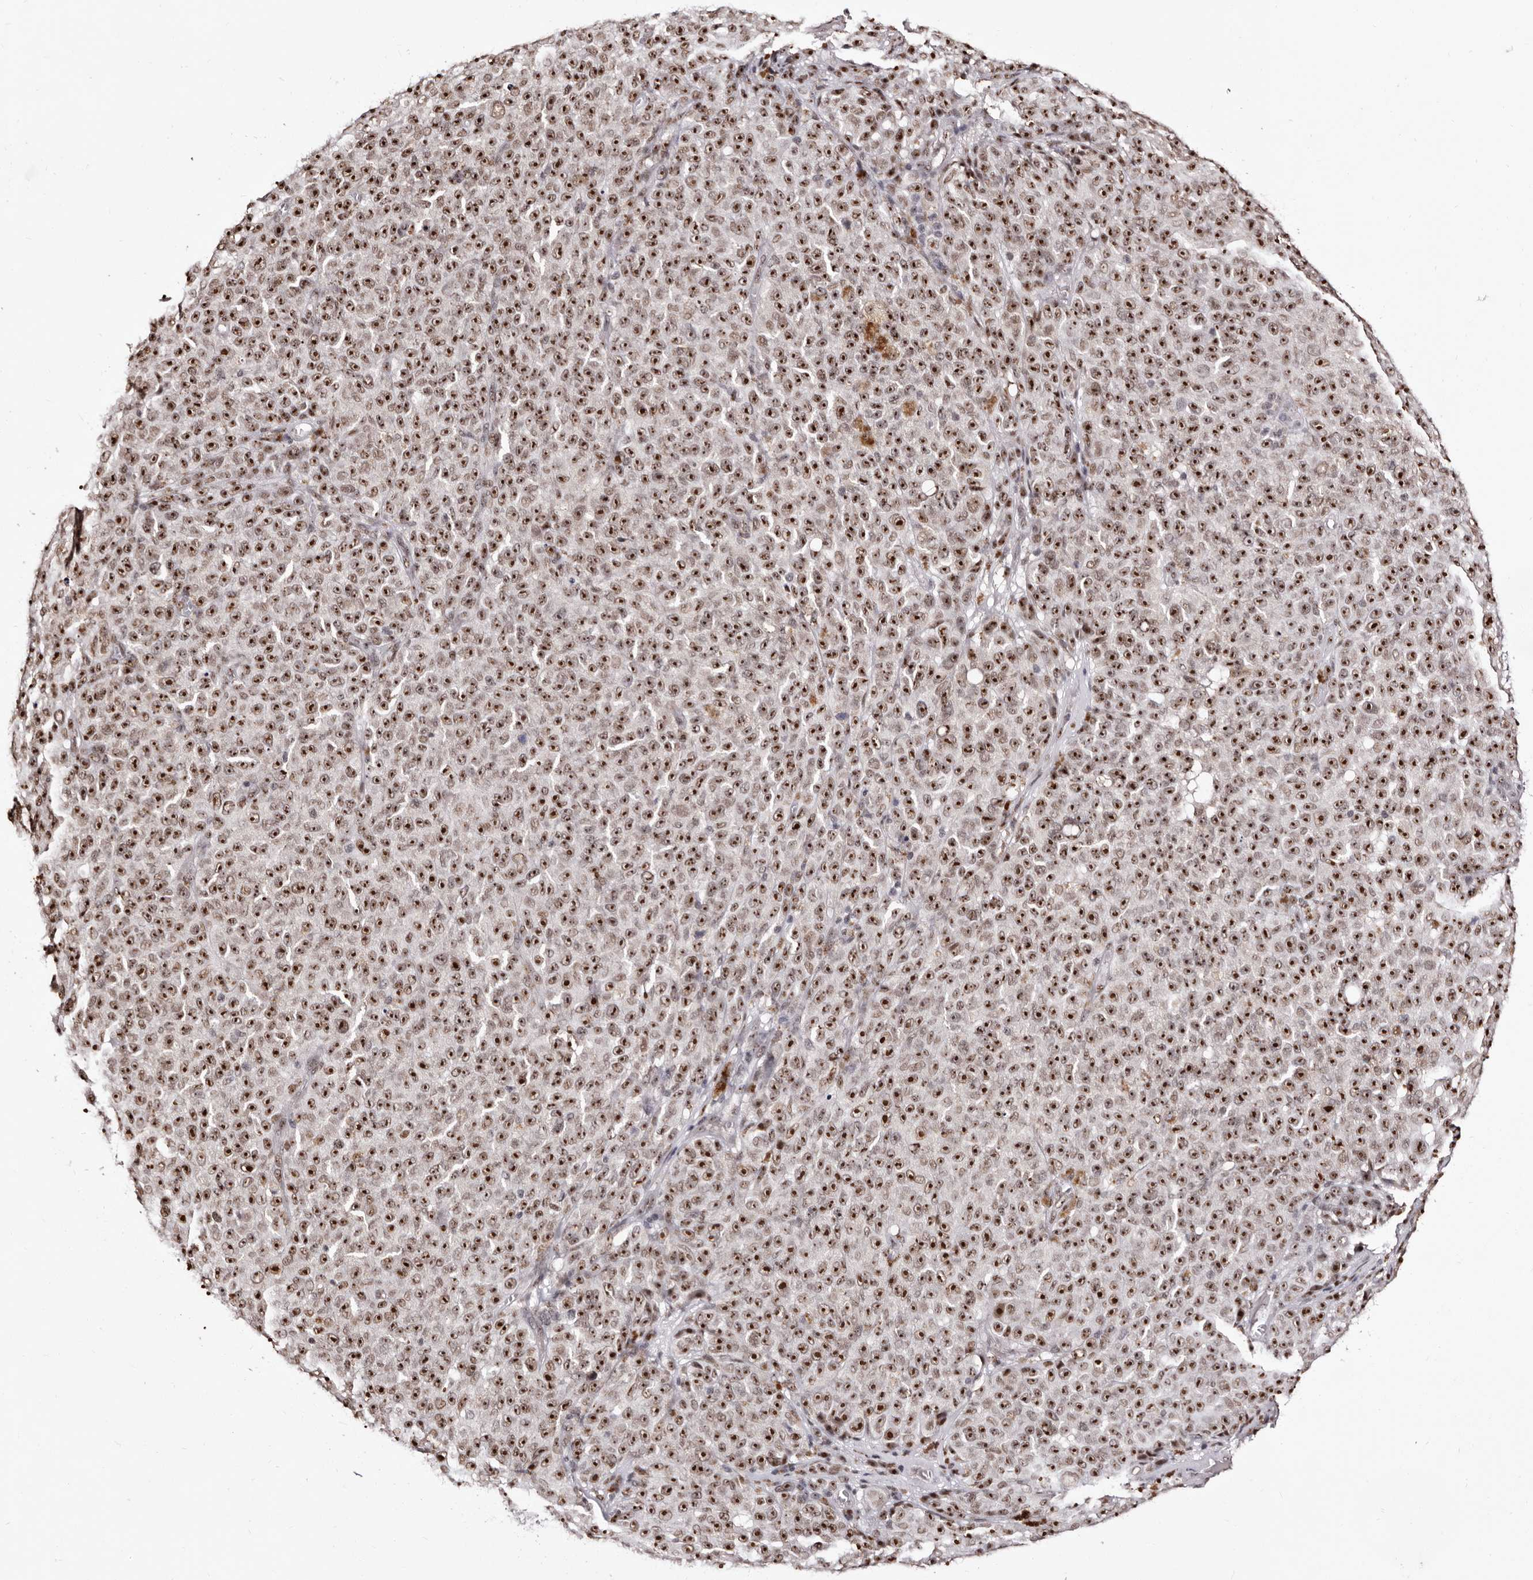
{"staining": {"intensity": "strong", "quantity": ">75%", "location": "nuclear"}, "tissue": "melanoma", "cell_type": "Tumor cells", "image_type": "cancer", "snomed": [{"axis": "morphology", "description": "Malignant melanoma, NOS"}, {"axis": "topography", "description": "Skin"}], "caption": "The image reveals staining of melanoma, revealing strong nuclear protein staining (brown color) within tumor cells.", "gene": "ANAPC11", "patient": {"sex": "female", "age": 82}}